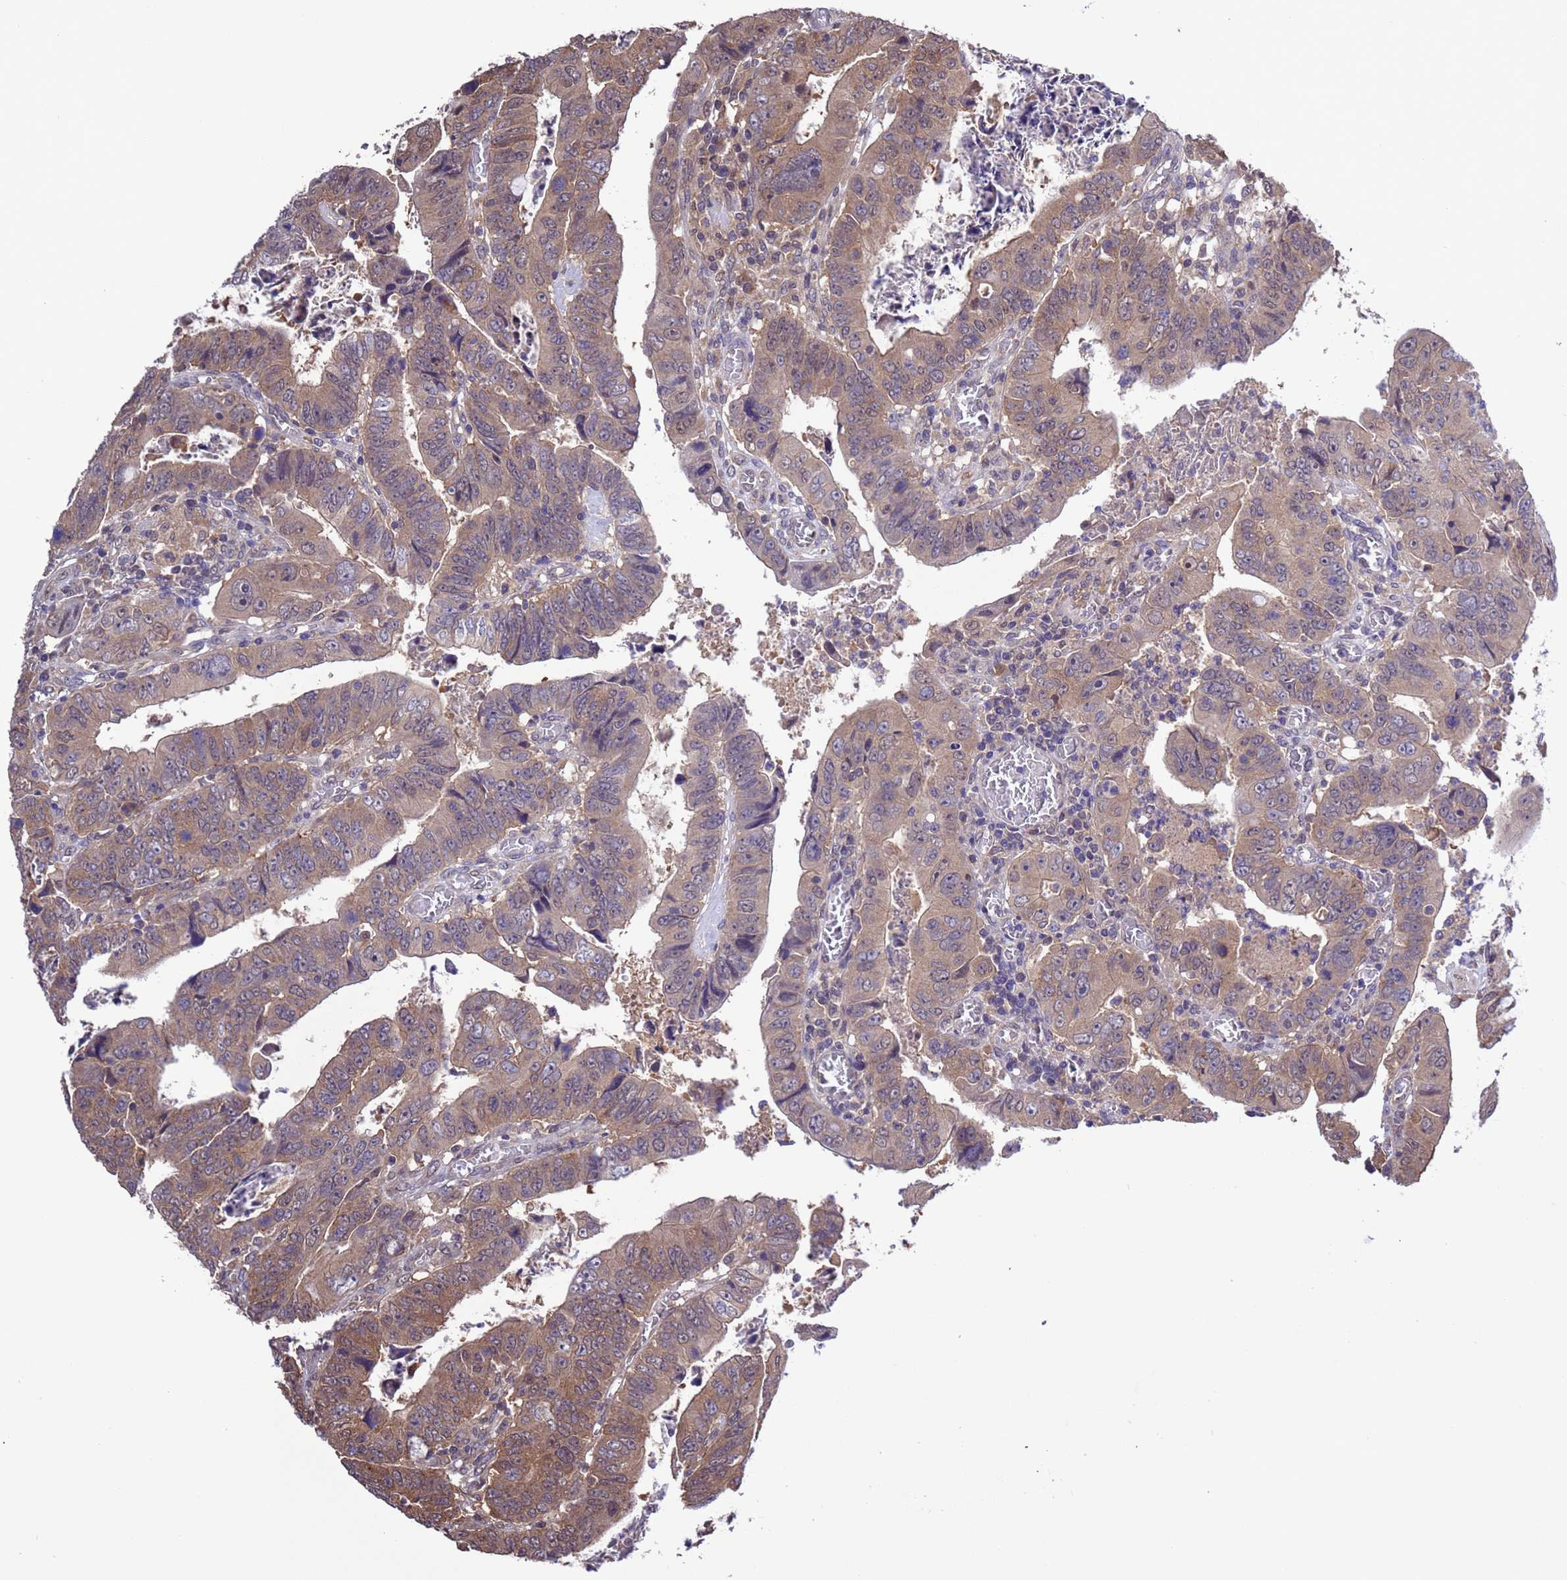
{"staining": {"intensity": "moderate", "quantity": ">75%", "location": "cytoplasmic/membranous"}, "tissue": "colorectal cancer", "cell_type": "Tumor cells", "image_type": "cancer", "snomed": [{"axis": "morphology", "description": "Normal tissue, NOS"}, {"axis": "morphology", "description": "Adenocarcinoma, NOS"}, {"axis": "topography", "description": "Rectum"}], "caption": "Adenocarcinoma (colorectal) tissue reveals moderate cytoplasmic/membranous staining in about >75% of tumor cells, visualized by immunohistochemistry.", "gene": "ZFP69B", "patient": {"sex": "female", "age": 65}}